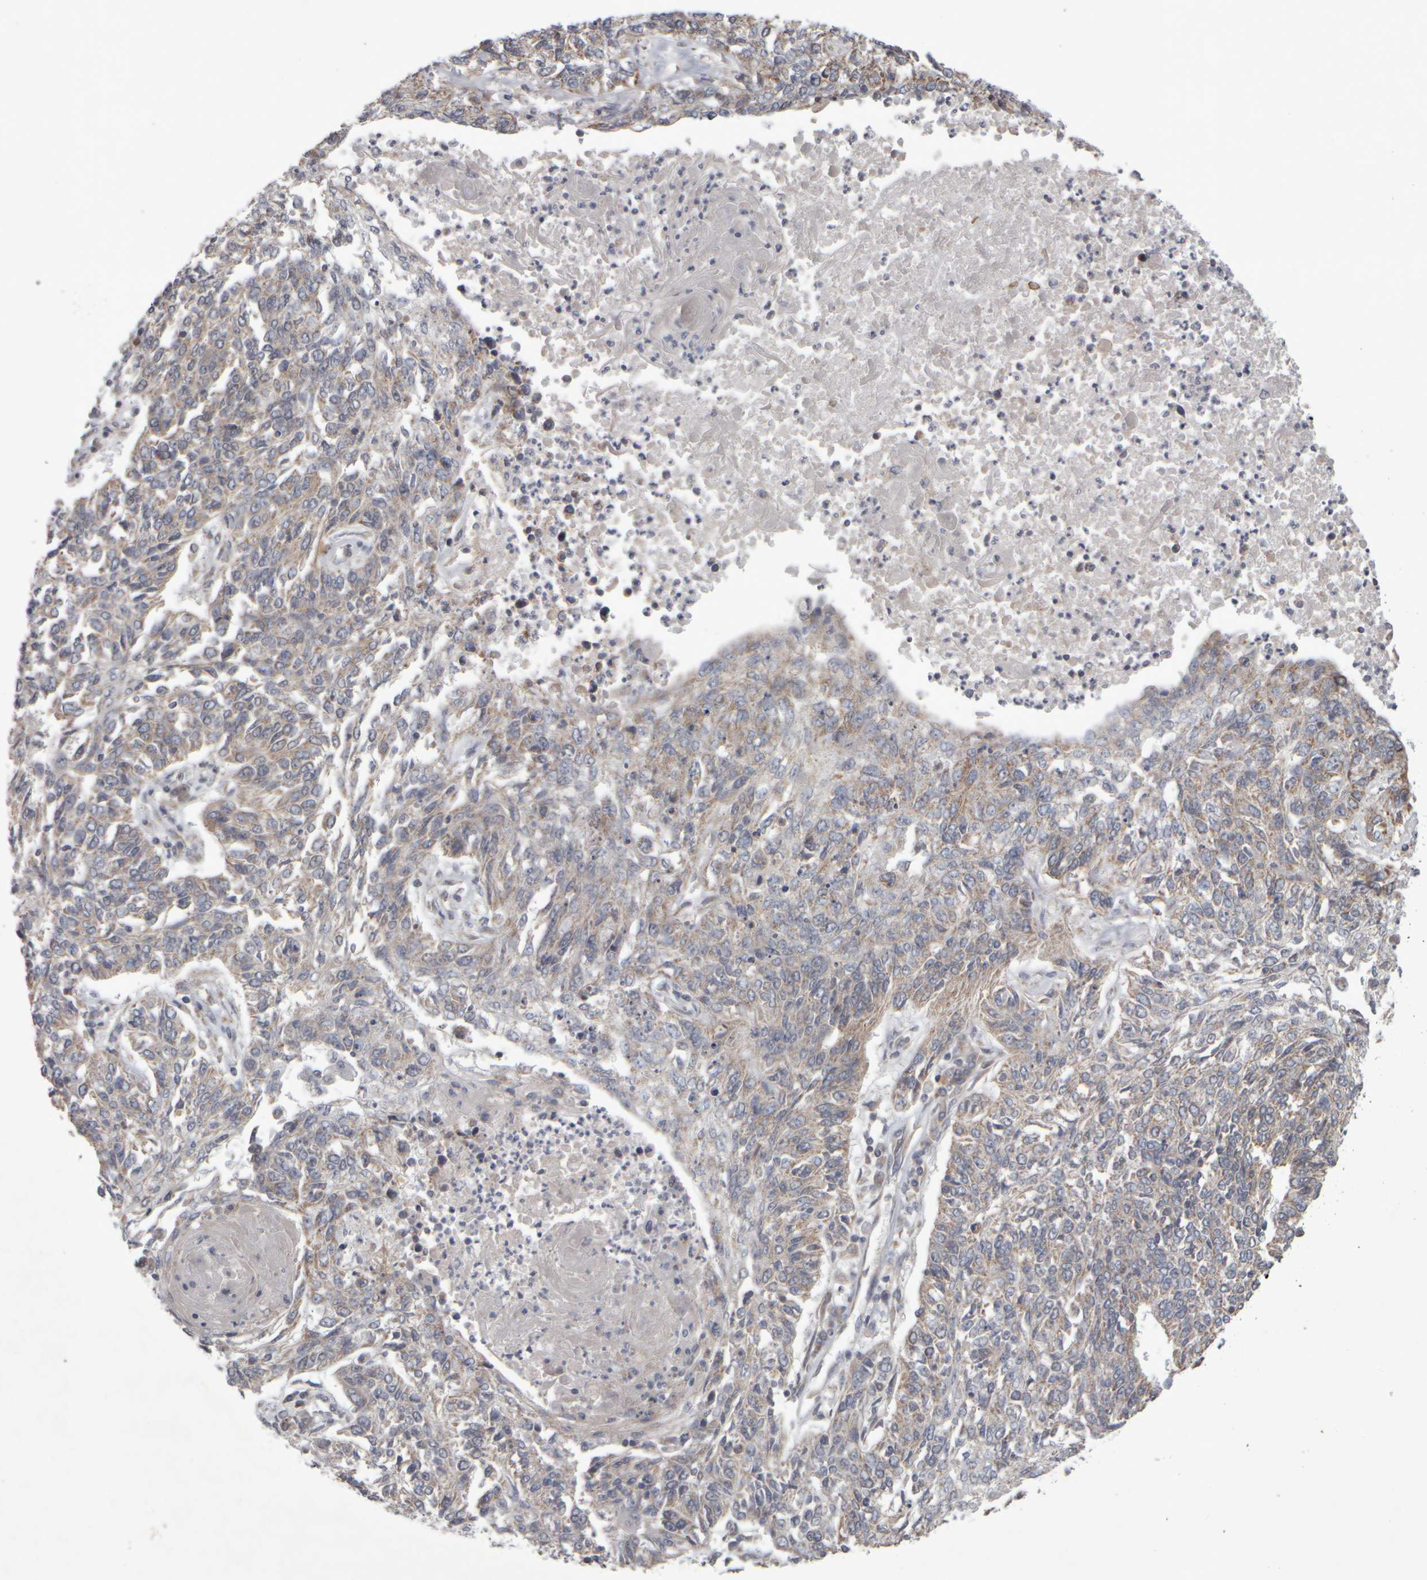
{"staining": {"intensity": "weak", "quantity": "25%-75%", "location": "cytoplasmic/membranous"}, "tissue": "lung cancer", "cell_type": "Tumor cells", "image_type": "cancer", "snomed": [{"axis": "morphology", "description": "Normal tissue, NOS"}, {"axis": "morphology", "description": "Squamous cell carcinoma, NOS"}, {"axis": "topography", "description": "Cartilage tissue"}, {"axis": "topography", "description": "Bronchus"}, {"axis": "topography", "description": "Lung"}], "caption": "A brown stain shows weak cytoplasmic/membranous positivity of a protein in lung squamous cell carcinoma tumor cells.", "gene": "SCO1", "patient": {"sex": "female", "age": 49}}